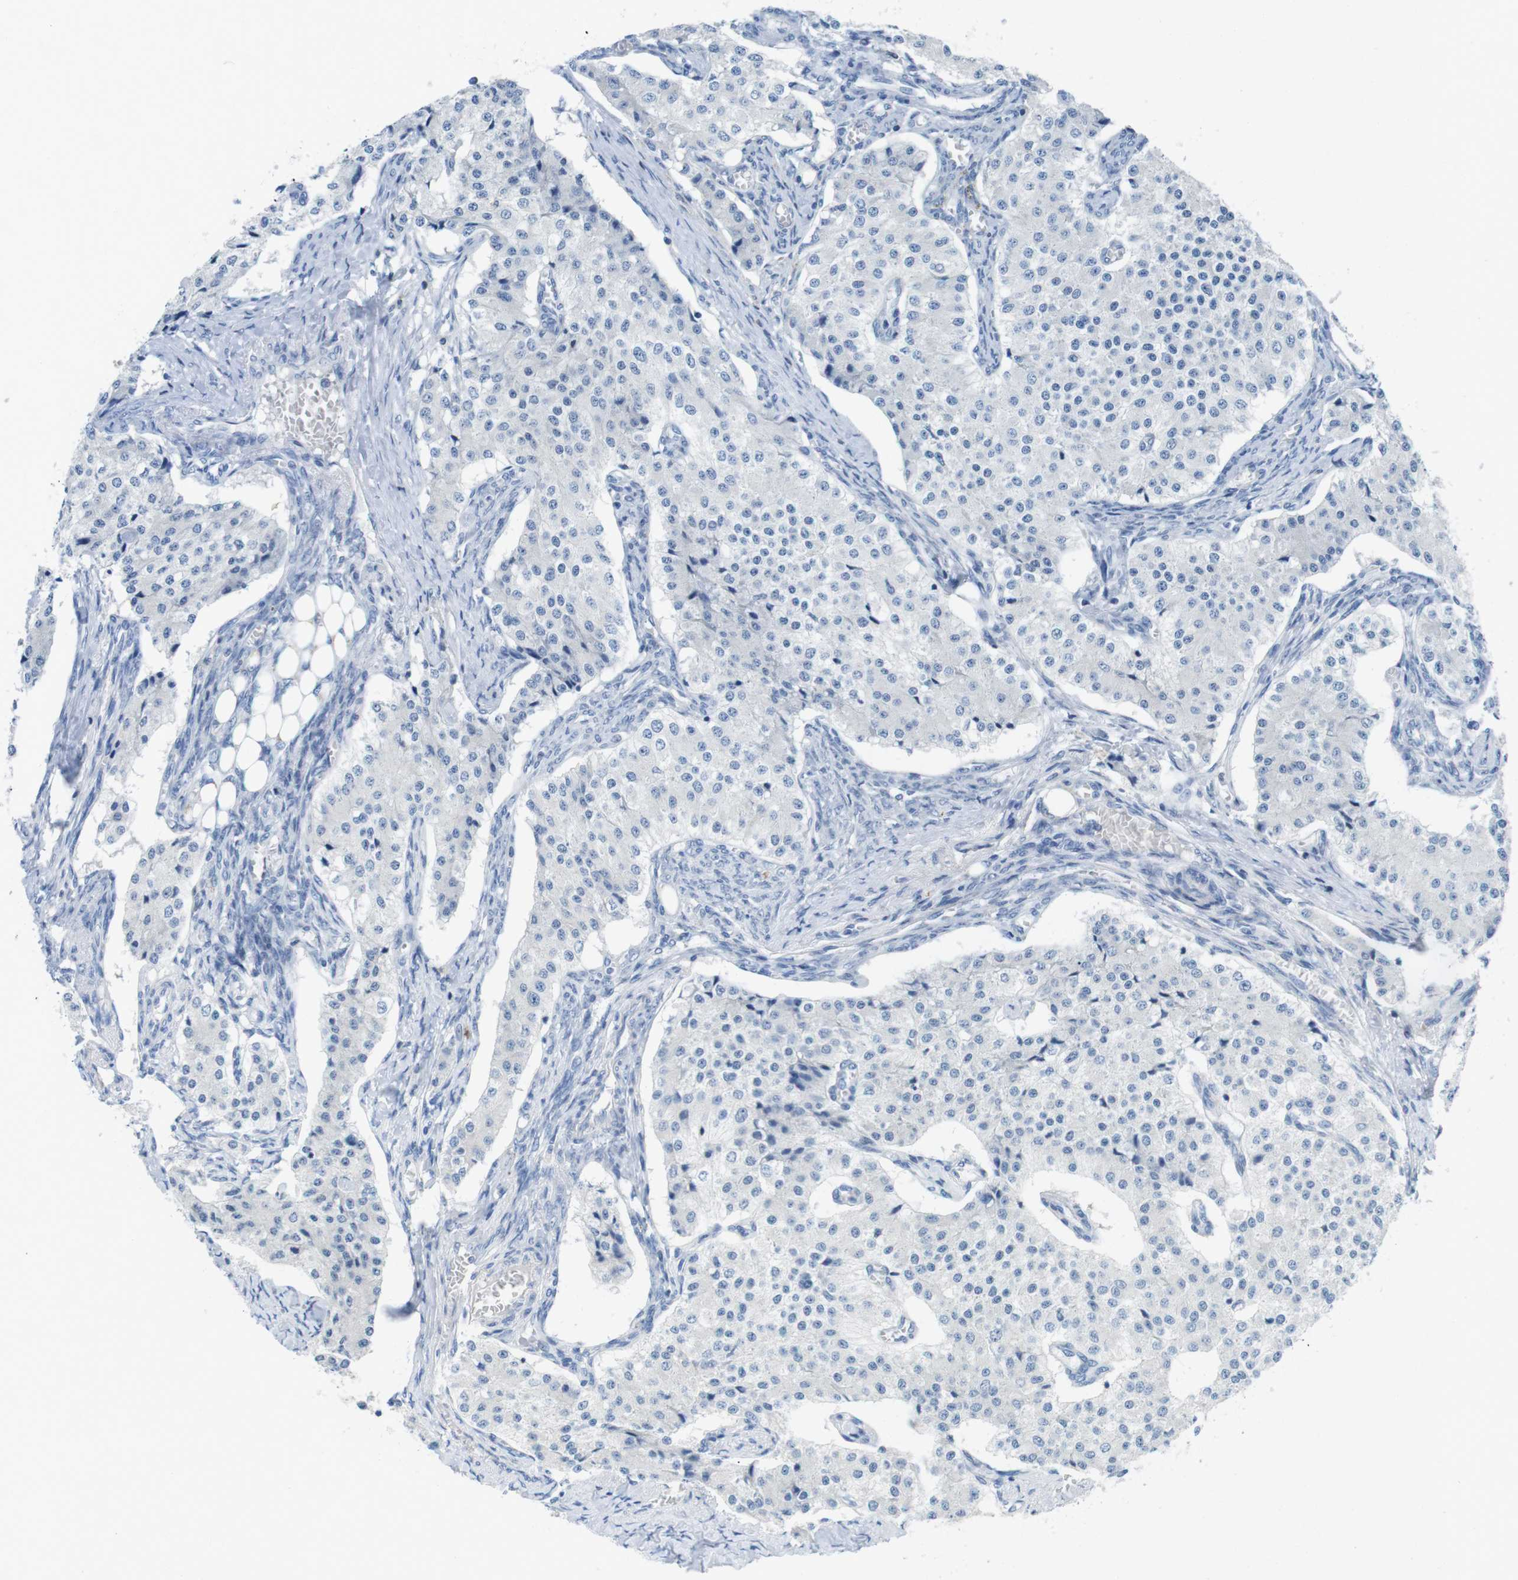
{"staining": {"intensity": "negative", "quantity": "none", "location": "none"}, "tissue": "carcinoid", "cell_type": "Tumor cells", "image_type": "cancer", "snomed": [{"axis": "morphology", "description": "Carcinoid, malignant, NOS"}, {"axis": "topography", "description": "Colon"}], "caption": "A high-resolution photomicrograph shows IHC staining of malignant carcinoid, which shows no significant staining in tumor cells.", "gene": "CD5", "patient": {"sex": "female", "age": 52}}